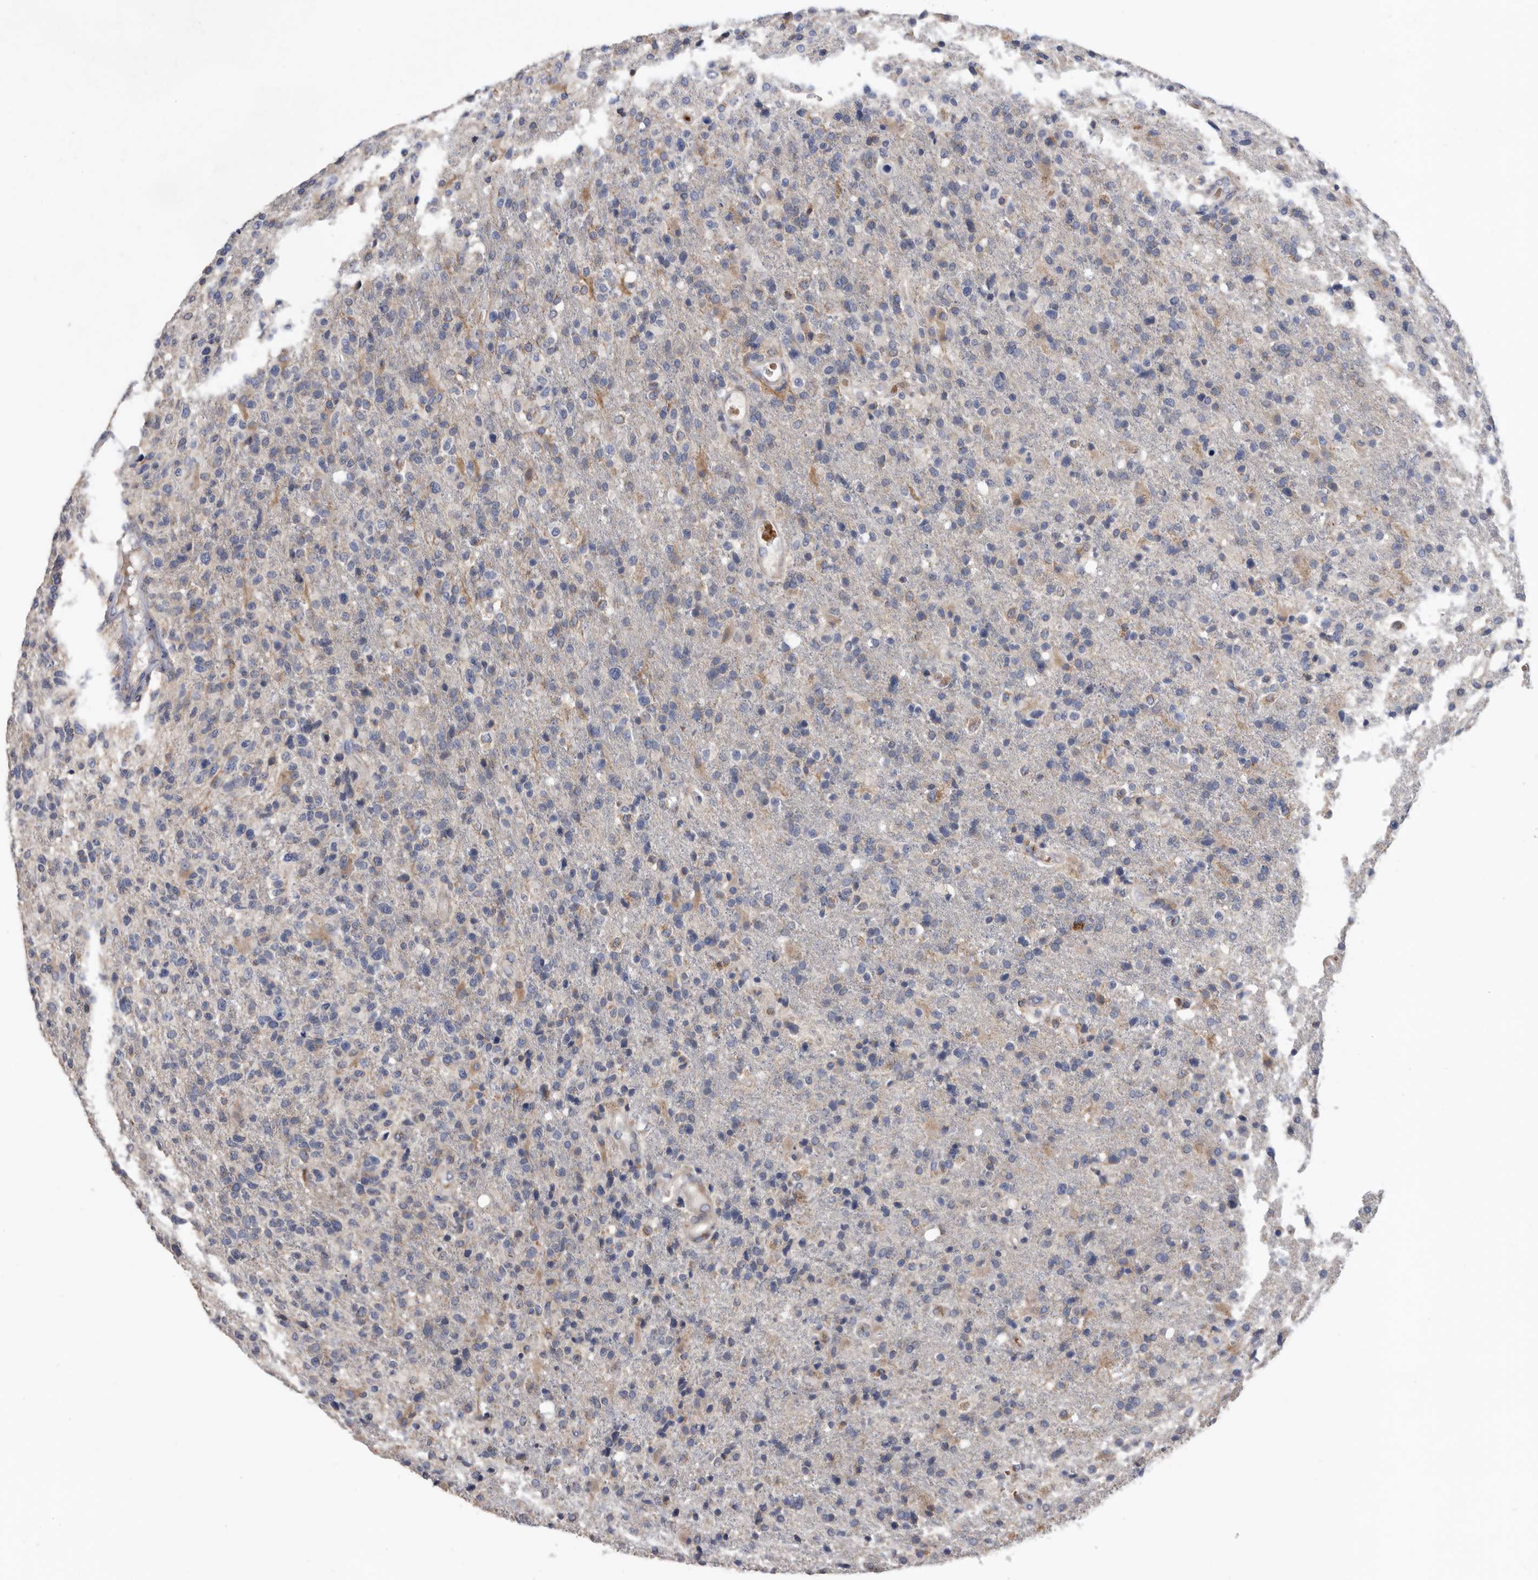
{"staining": {"intensity": "weak", "quantity": "<25%", "location": "cytoplasmic/membranous"}, "tissue": "glioma", "cell_type": "Tumor cells", "image_type": "cancer", "snomed": [{"axis": "morphology", "description": "Glioma, malignant, High grade"}, {"axis": "topography", "description": "Brain"}], "caption": "Immunohistochemical staining of glioma demonstrates no significant expression in tumor cells.", "gene": "CRISPLD2", "patient": {"sex": "male", "age": 72}}